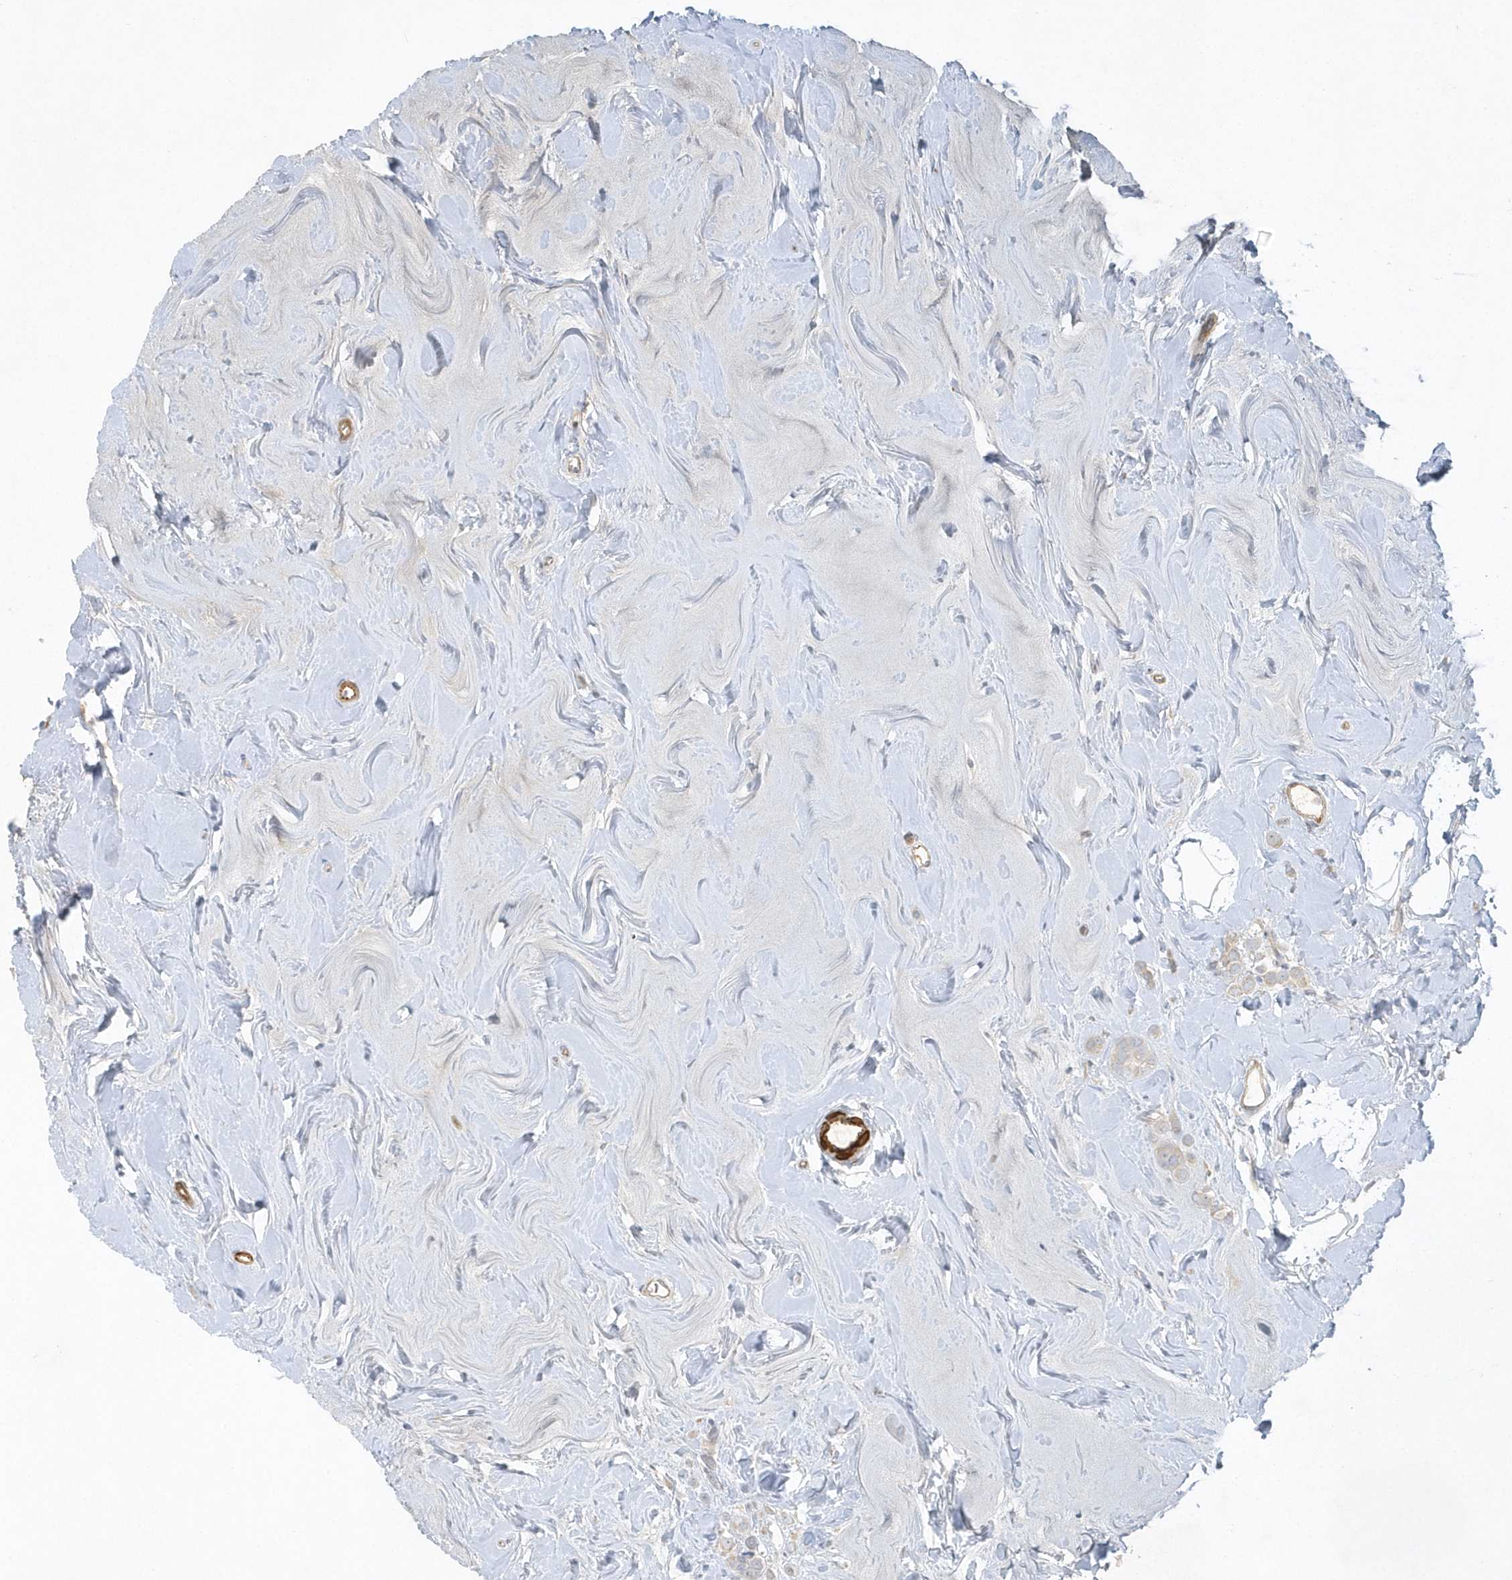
{"staining": {"intensity": "weak", "quantity": "<25%", "location": "cytoplasmic/membranous"}, "tissue": "breast cancer", "cell_type": "Tumor cells", "image_type": "cancer", "snomed": [{"axis": "morphology", "description": "Lobular carcinoma"}, {"axis": "topography", "description": "Breast"}], "caption": "An image of breast cancer (lobular carcinoma) stained for a protein shows no brown staining in tumor cells.", "gene": "THADA", "patient": {"sex": "female", "age": 47}}